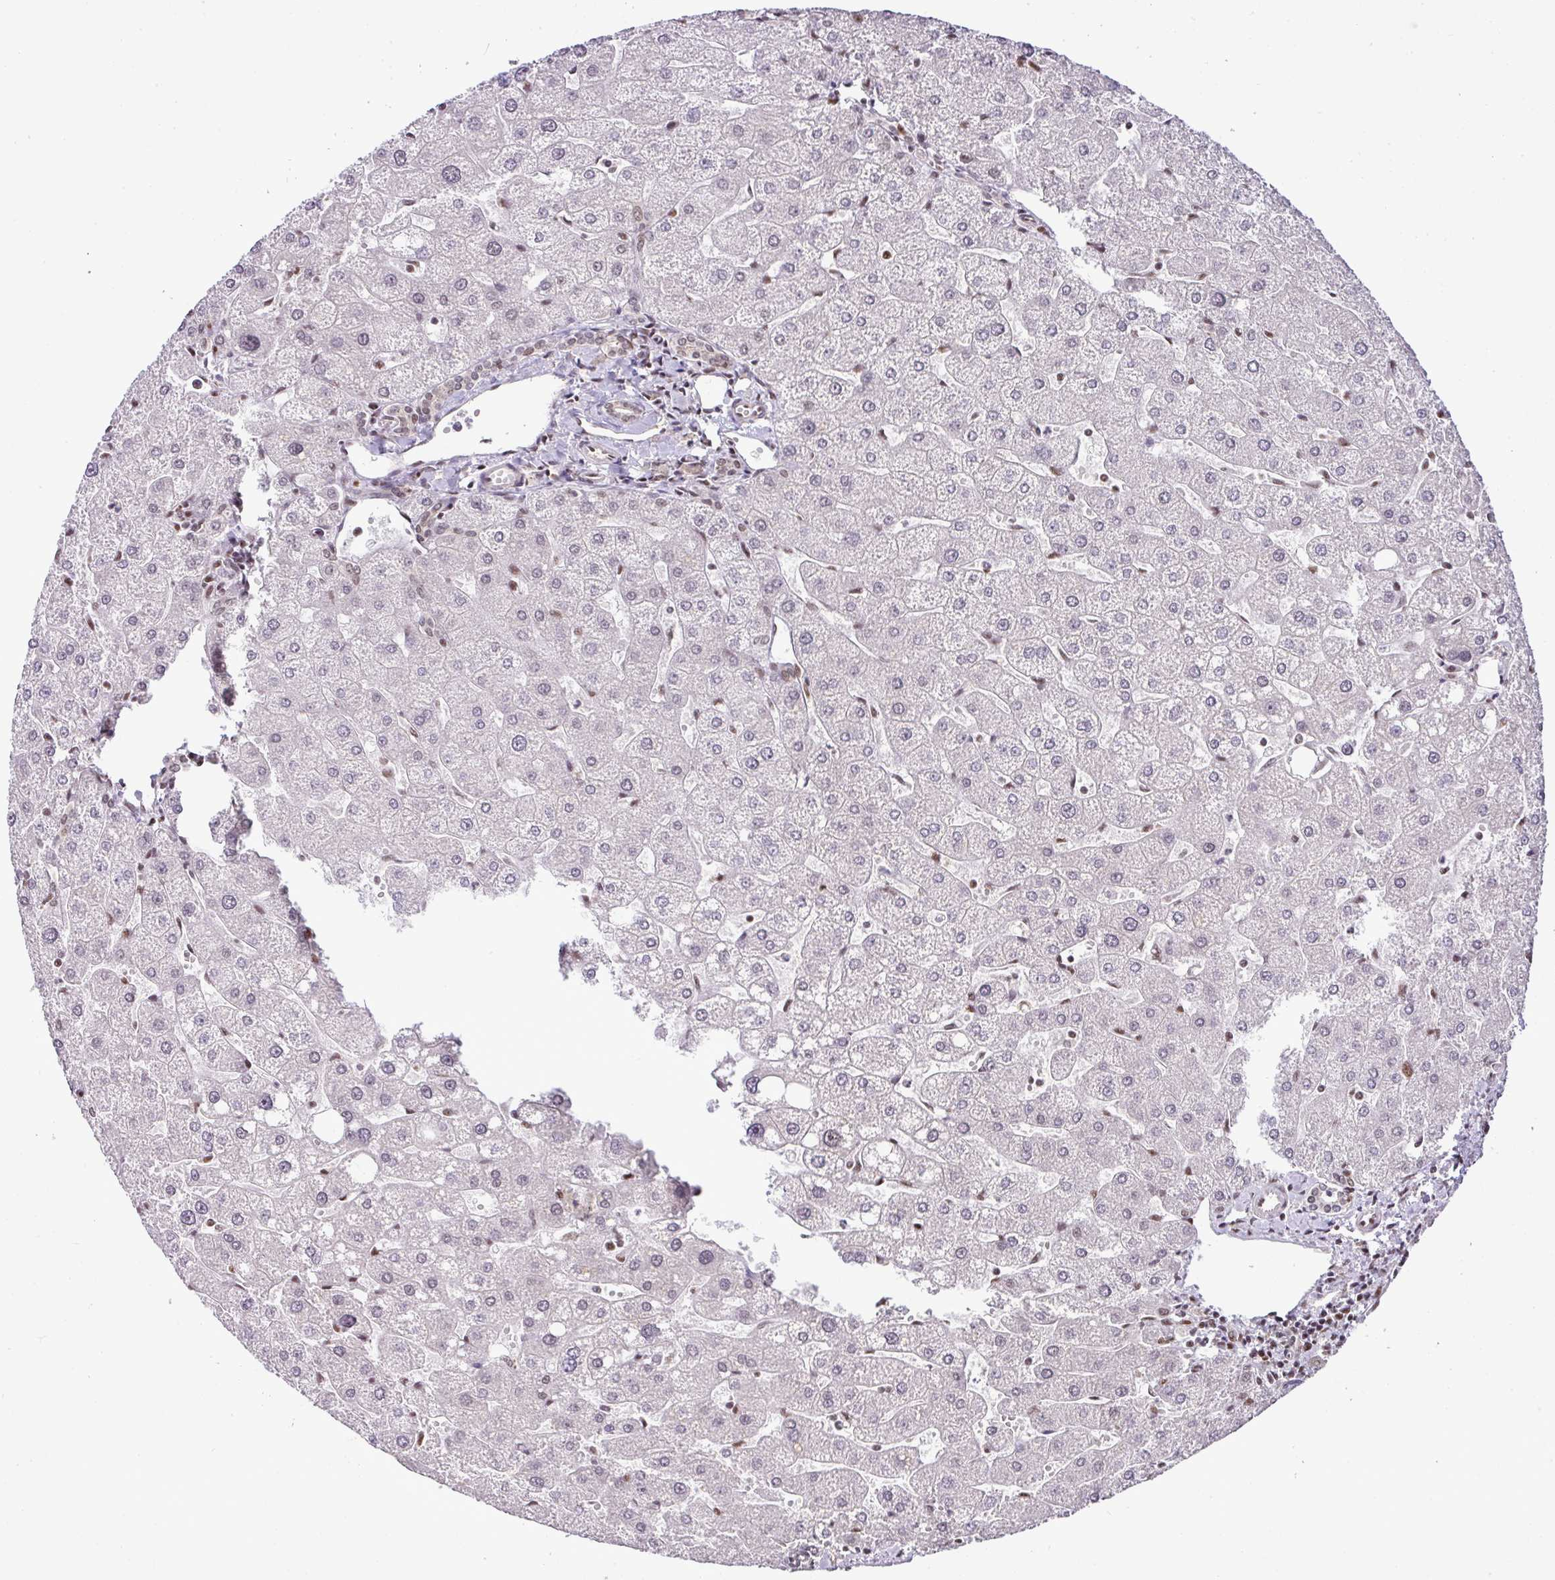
{"staining": {"intensity": "moderate", "quantity": "25%-75%", "location": "nuclear"}, "tissue": "liver", "cell_type": "Cholangiocytes", "image_type": "normal", "snomed": [{"axis": "morphology", "description": "Normal tissue, NOS"}, {"axis": "topography", "description": "Liver"}], "caption": "Immunohistochemical staining of normal human liver displays moderate nuclear protein positivity in approximately 25%-75% of cholangiocytes.", "gene": "PGAP4", "patient": {"sex": "male", "age": 67}}